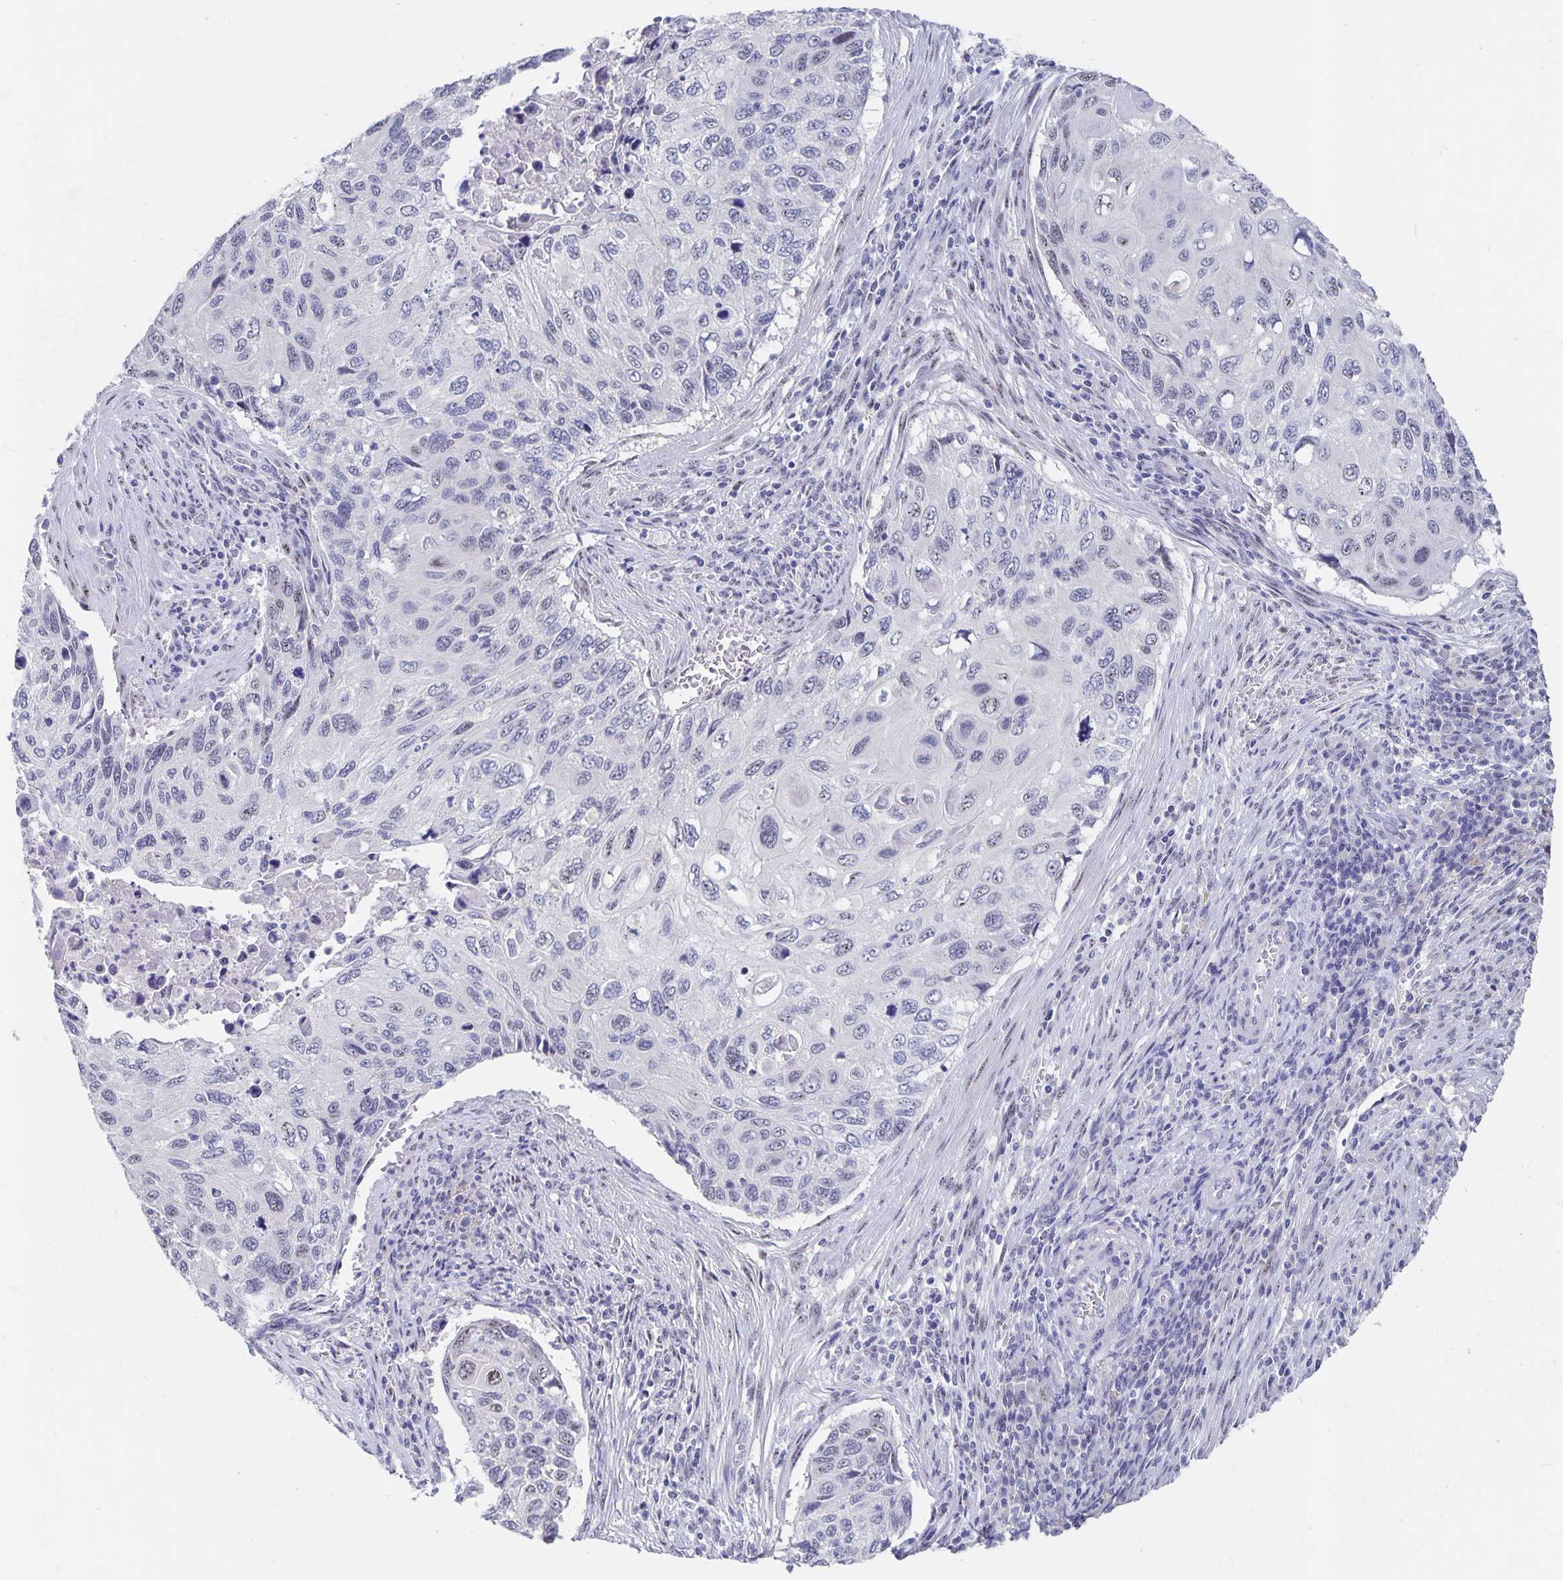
{"staining": {"intensity": "weak", "quantity": "<25%", "location": "nuclear"}, "tissue": "cervical cancer", "cell_type": "Tumor cells", "image_type": "cancer", "snomed": [{"axis": "morphology", "description": "Squamous cell carcinoma, NOS"}, {"axis": "topography", "description": "Cervix"}], "caption": "Immunohistochemistry of human cervical cancer shows no expression in tumor cells. (Immunohistochemistry (ihc), brightfield microscopy, high magnification).", "gene": "SMOC1", "patient": {"sex": "female", "age": 70}}